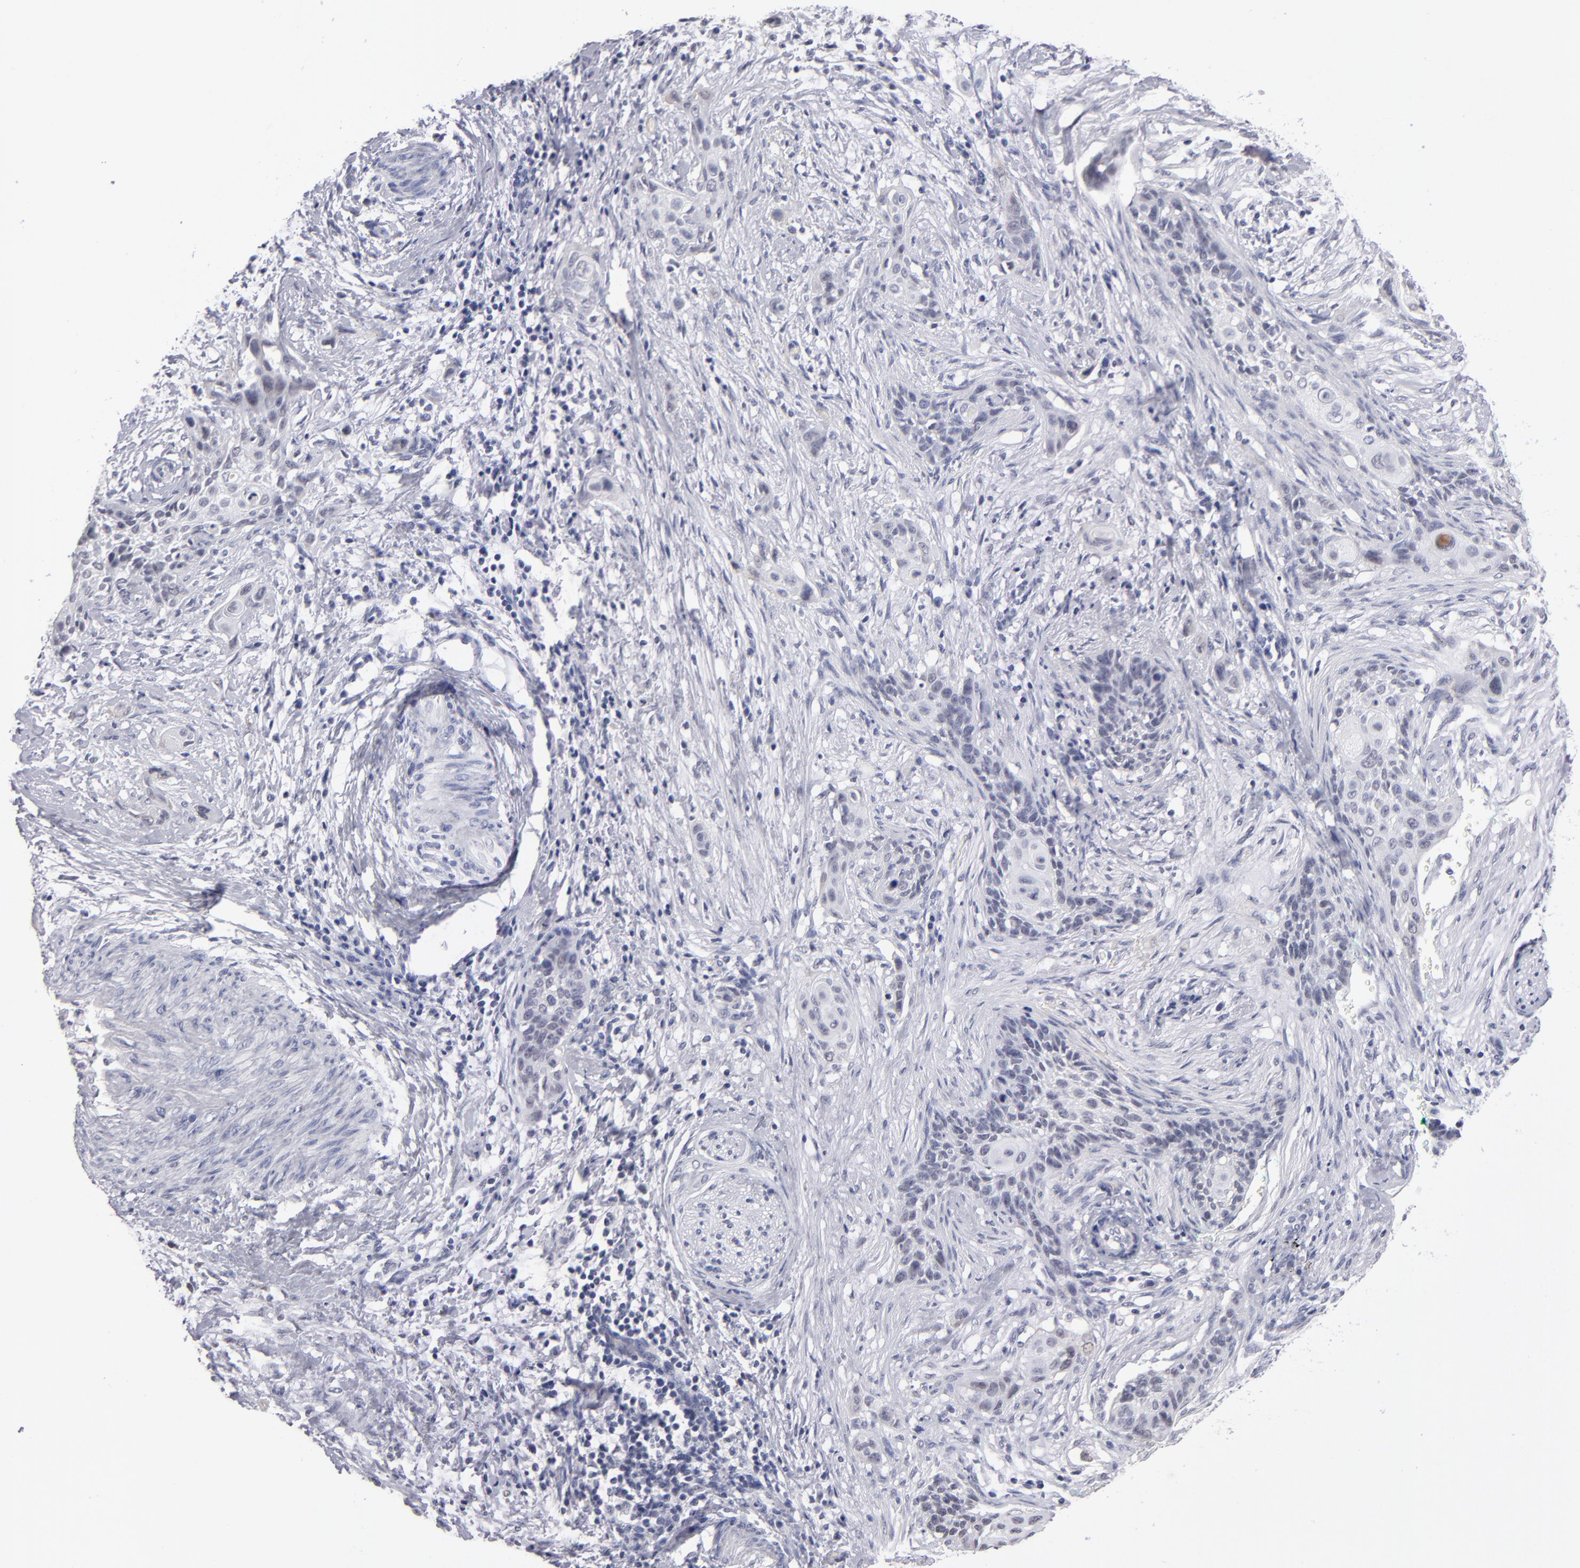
{"staining": {"intensity": "weak", "quantity": "<25%", "location": "nuclear"}, "tissue": "cervical cancer", "cell_type": "Tumor cells", "image_type": "cancer", "snomed": [{"axis": "morphology", "description": "Squamous cell carcinoma, NOS"}, {"axis": "topography", "description": "Cervix"}], "caption": "DAB (3,3'-diaminobenzidine) immunohistochemical staining of cervical squamous cell carcinoma reveals no significant staining in tumor cells. The staining is performed using DAB brown chromogen with nuclei counter-stained in using hematoxylin.", "gene": "TEX11", "patient": {"sex": "female", "age": 33}}